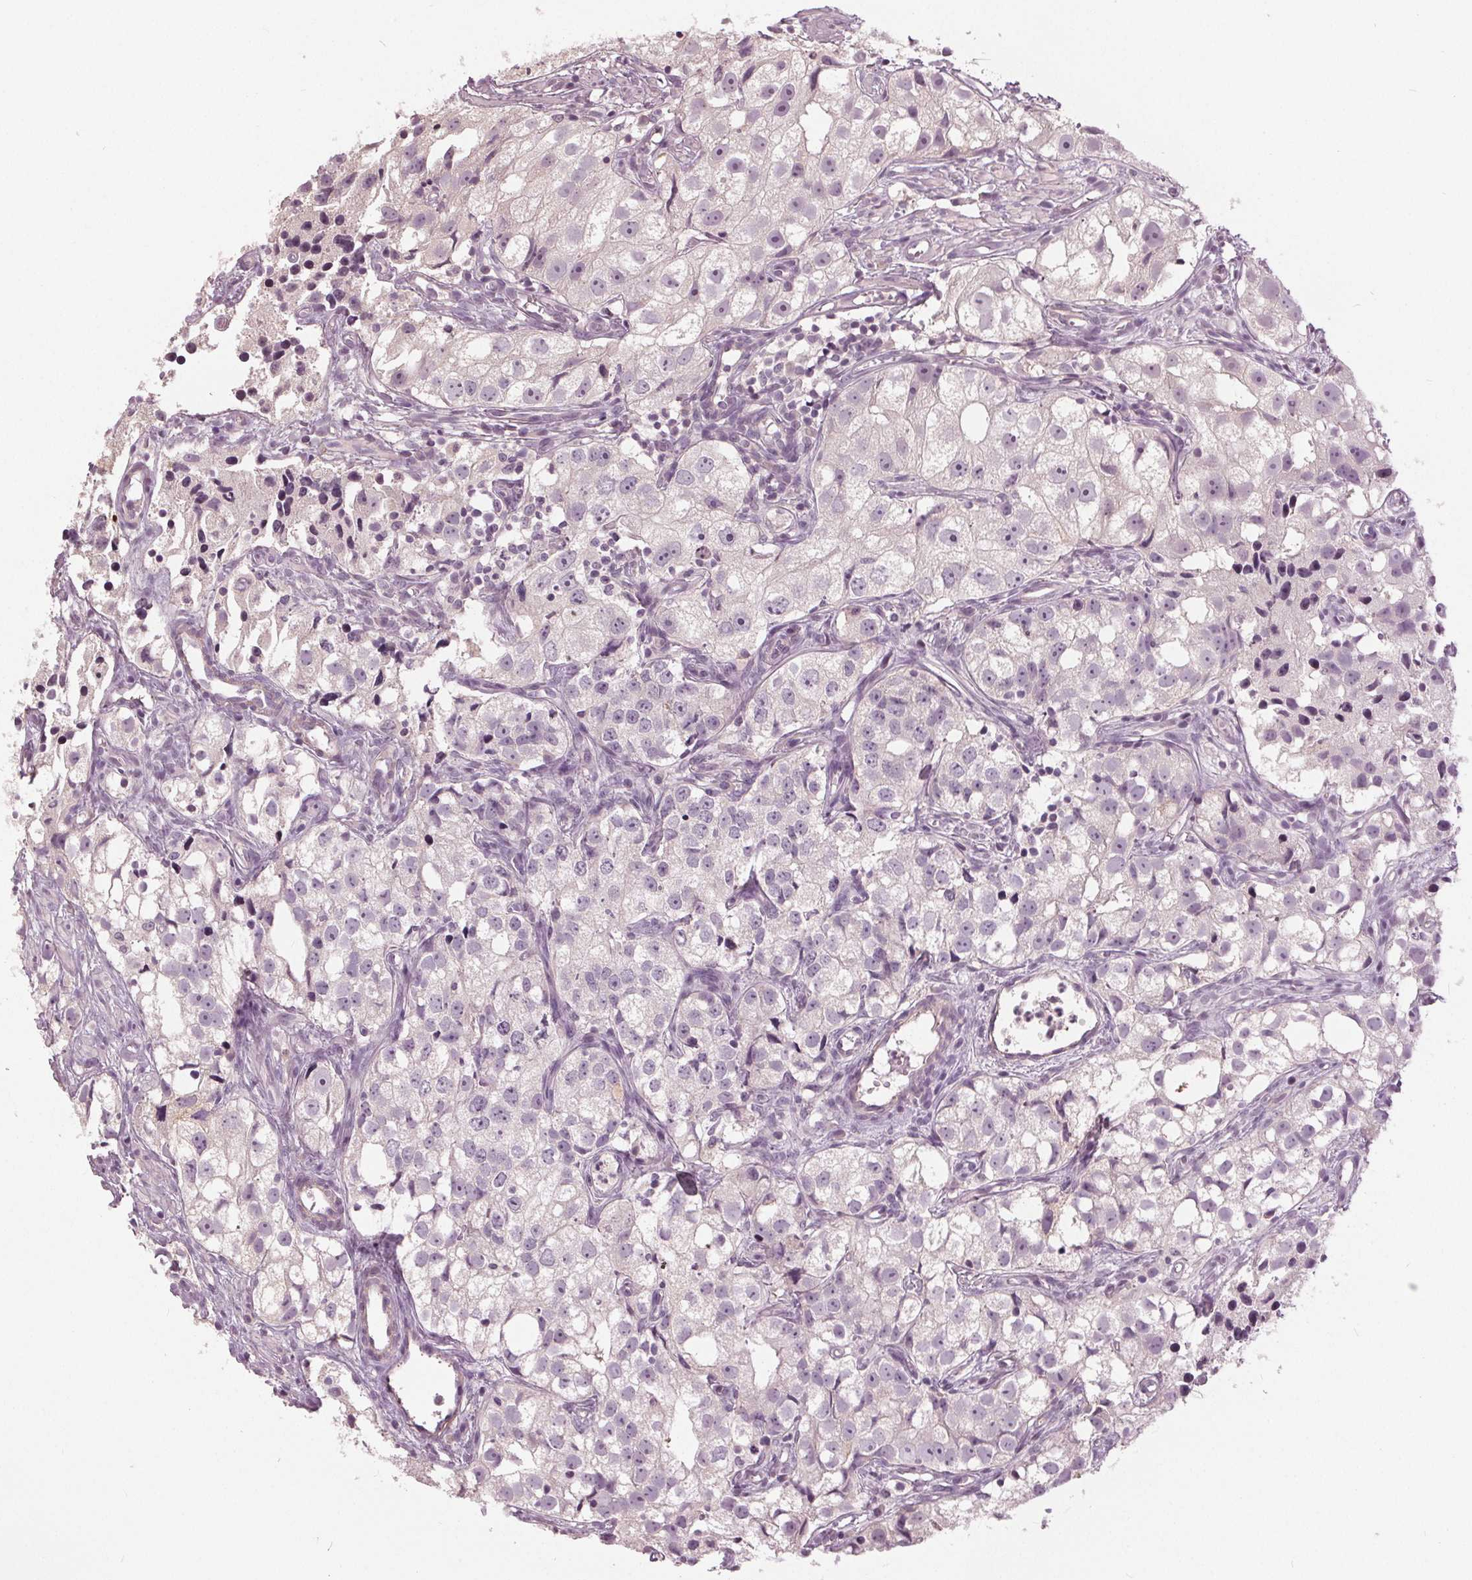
{"staining": {"intensity": "negative", "quantity": "none", "location": "none"}, "tissue": "prostate cancer", "cell_type": "Tumor cells", "image_type": "cancer", "snomed": [{"axis": "morphology", "description": "Adenocarcinoma, High grade"}, {"axis": "topography", "description": "Prostate"}], "caption": "A photomicrograph of human prostate cancer (adenocarcinoma (high-grade)) is negative for staining in tumor cells.", "gene": "KLK13", "patient": {"sex": "male", "age": 68}}